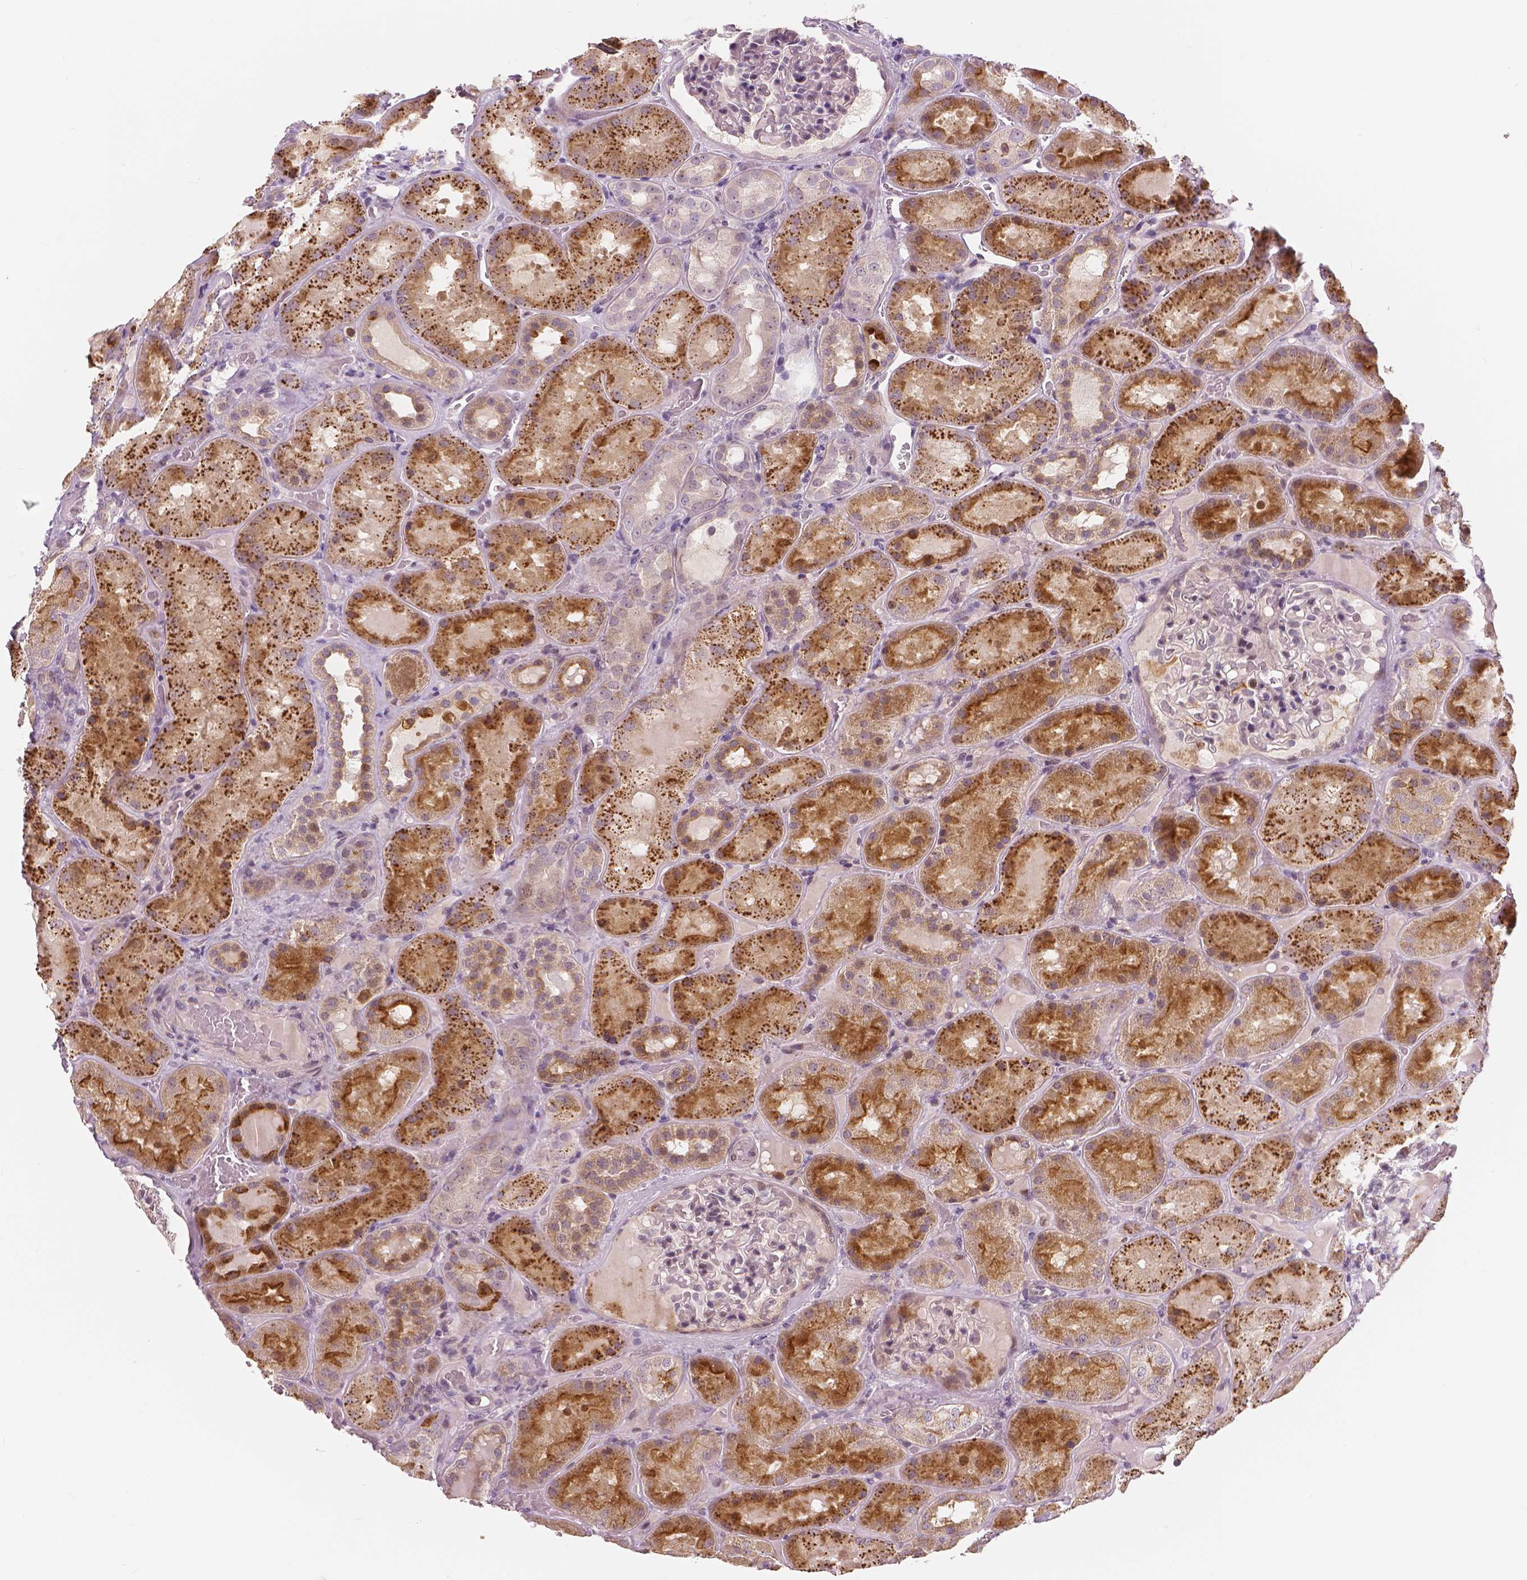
{"staining": {"intensity": "negative", "quantity": "none", "location": "none"}, "tissue": "kidney", "cell_type": "Cells in glomeruli", "image_type": "normal", "snomed": [{"axis": "morphology", "description": "Normal tissue, NOS"}, {"axis": "topography", "description": "Kidney"}], "caption": "Kidney was stained to show a protein in brown. There is no significant expression in cells in glomeruli. (DAB immunohistochemistry visualized using brightfield microscopy, high magnification).", "gene": "RNASE7", "patient": {"sex": "male", "age": 73}}